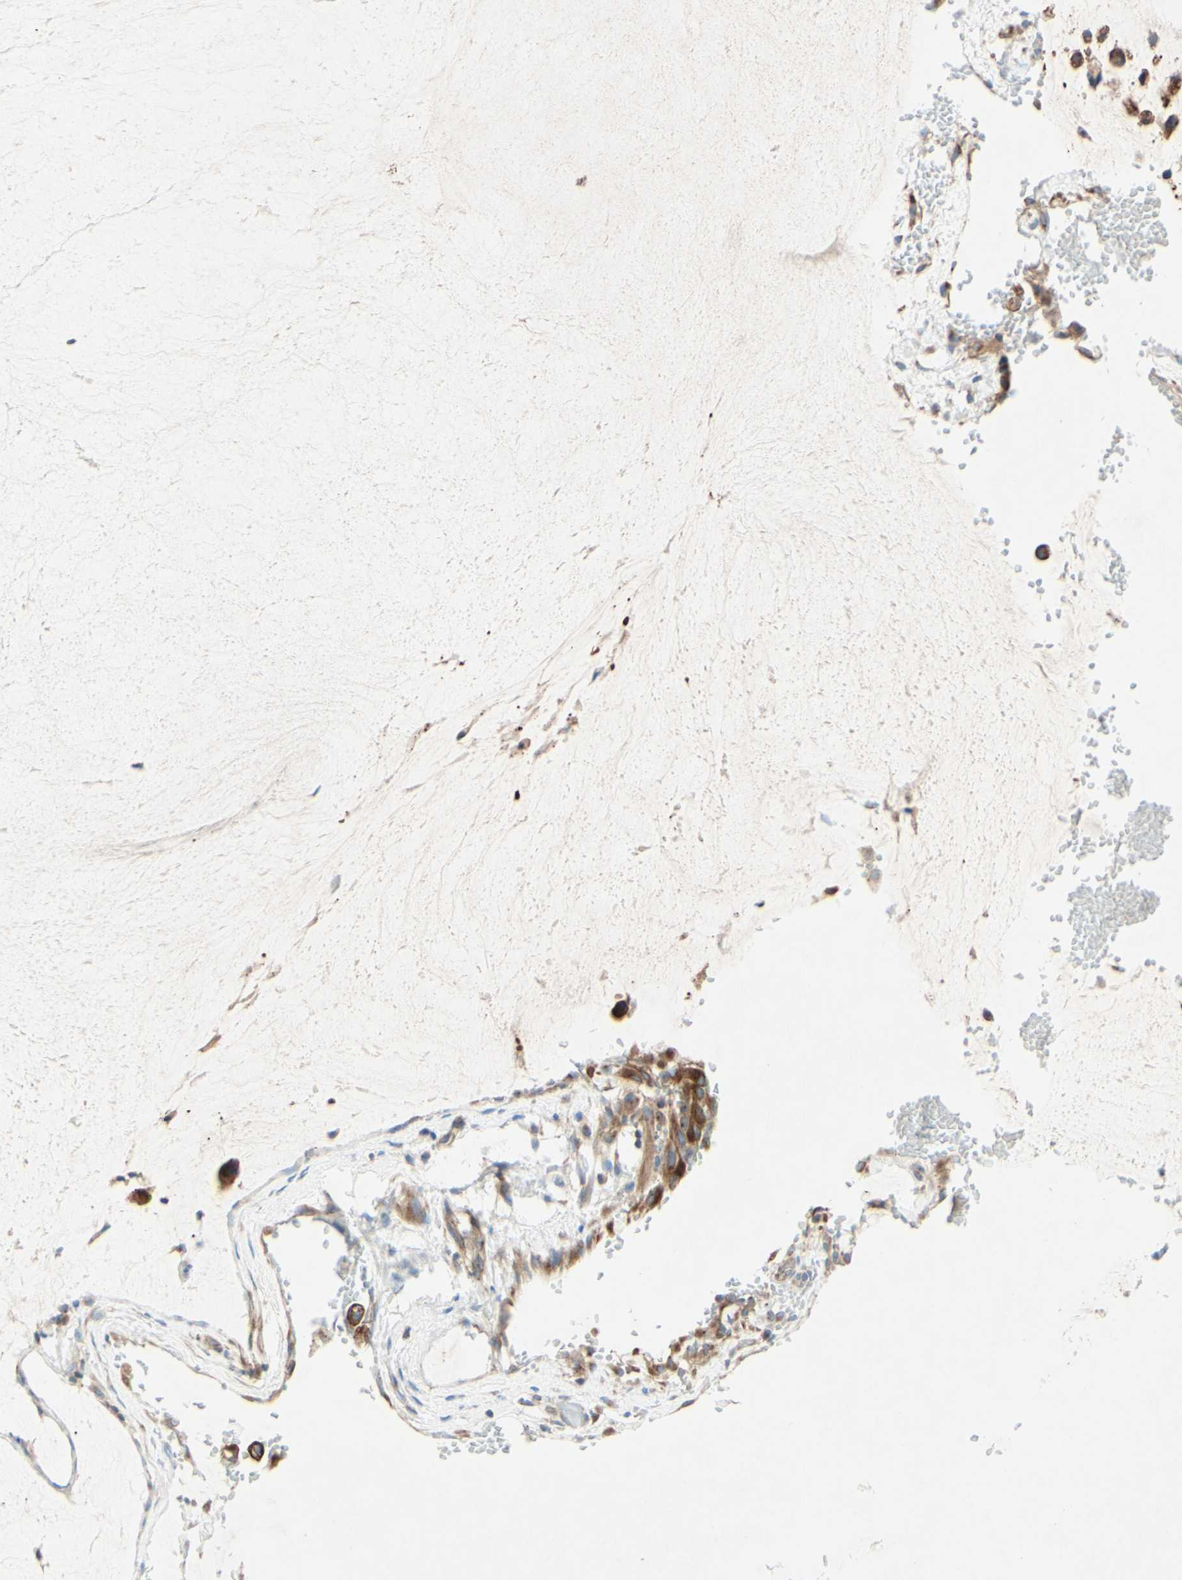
{"staining": {"intensity": "moderate", "quantity": ">75%", "location": "cytoplasmic/membranous"}, "tissue": "ovarian cancer", "cell_type": "Tumor cells", "image_type": "cancer", "snomed": [{"axis": "morphology", "description": "Cystadenocarcinoma, mucinous, NOS"}, {"axis": "topography", "description": "Ovary"}], "caption": "A micrograph of ovarian mucinous cystadenocarcinoma stained for a protein shows moderate cytoplasmic/membranous brown staining in tumor cells.", "gene": "MTM1", "patient": {"sex": "female", "age": 39}}